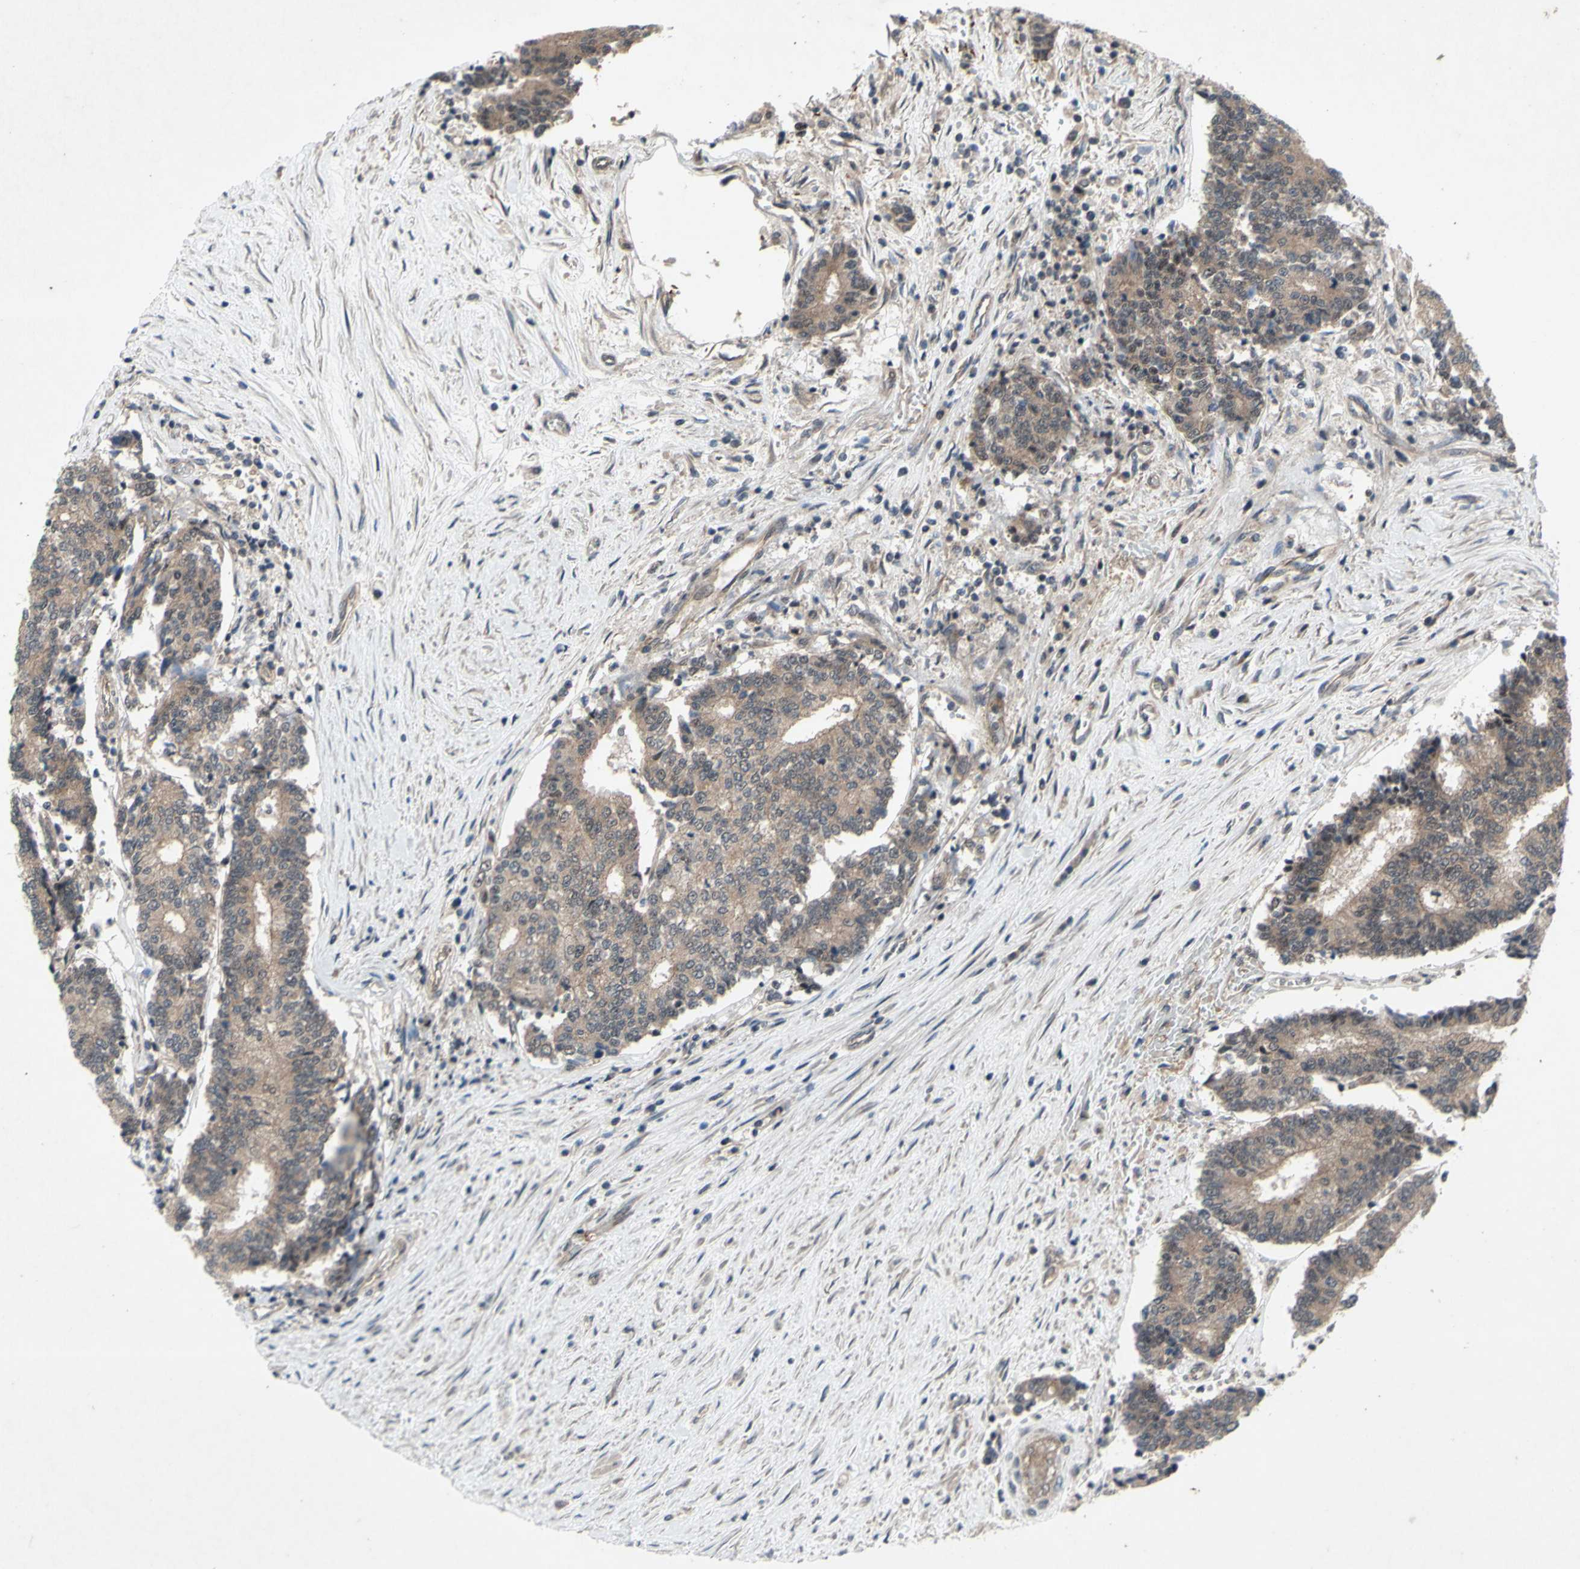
{"staining": {"intensity": "weak", "quantity": "25%-75%", "location": "cytoplasmic/membranous"}, "tissue": "prostate cancer", "cell_type": "Tumor cells", "image_type": "cancer", "snomed": [{"axis": "morphology", "description": "Normal tissue, NOS"}, {"axis": "morphology", "description": "Adenocarcinoma, High grade"}, {"axis": "topography", "description": "Prostate"}, {"axis": "topography", "description": "Seminal veicle"}], "caption": "Protein expression analysis of prostate high-grade adenocarcinoma shows weak cytoplasmic/membranous expression in about 25%-75% of tumor cells.", "gene": "TRDMT1", "patient": {"sex": "male", "age": 55}}